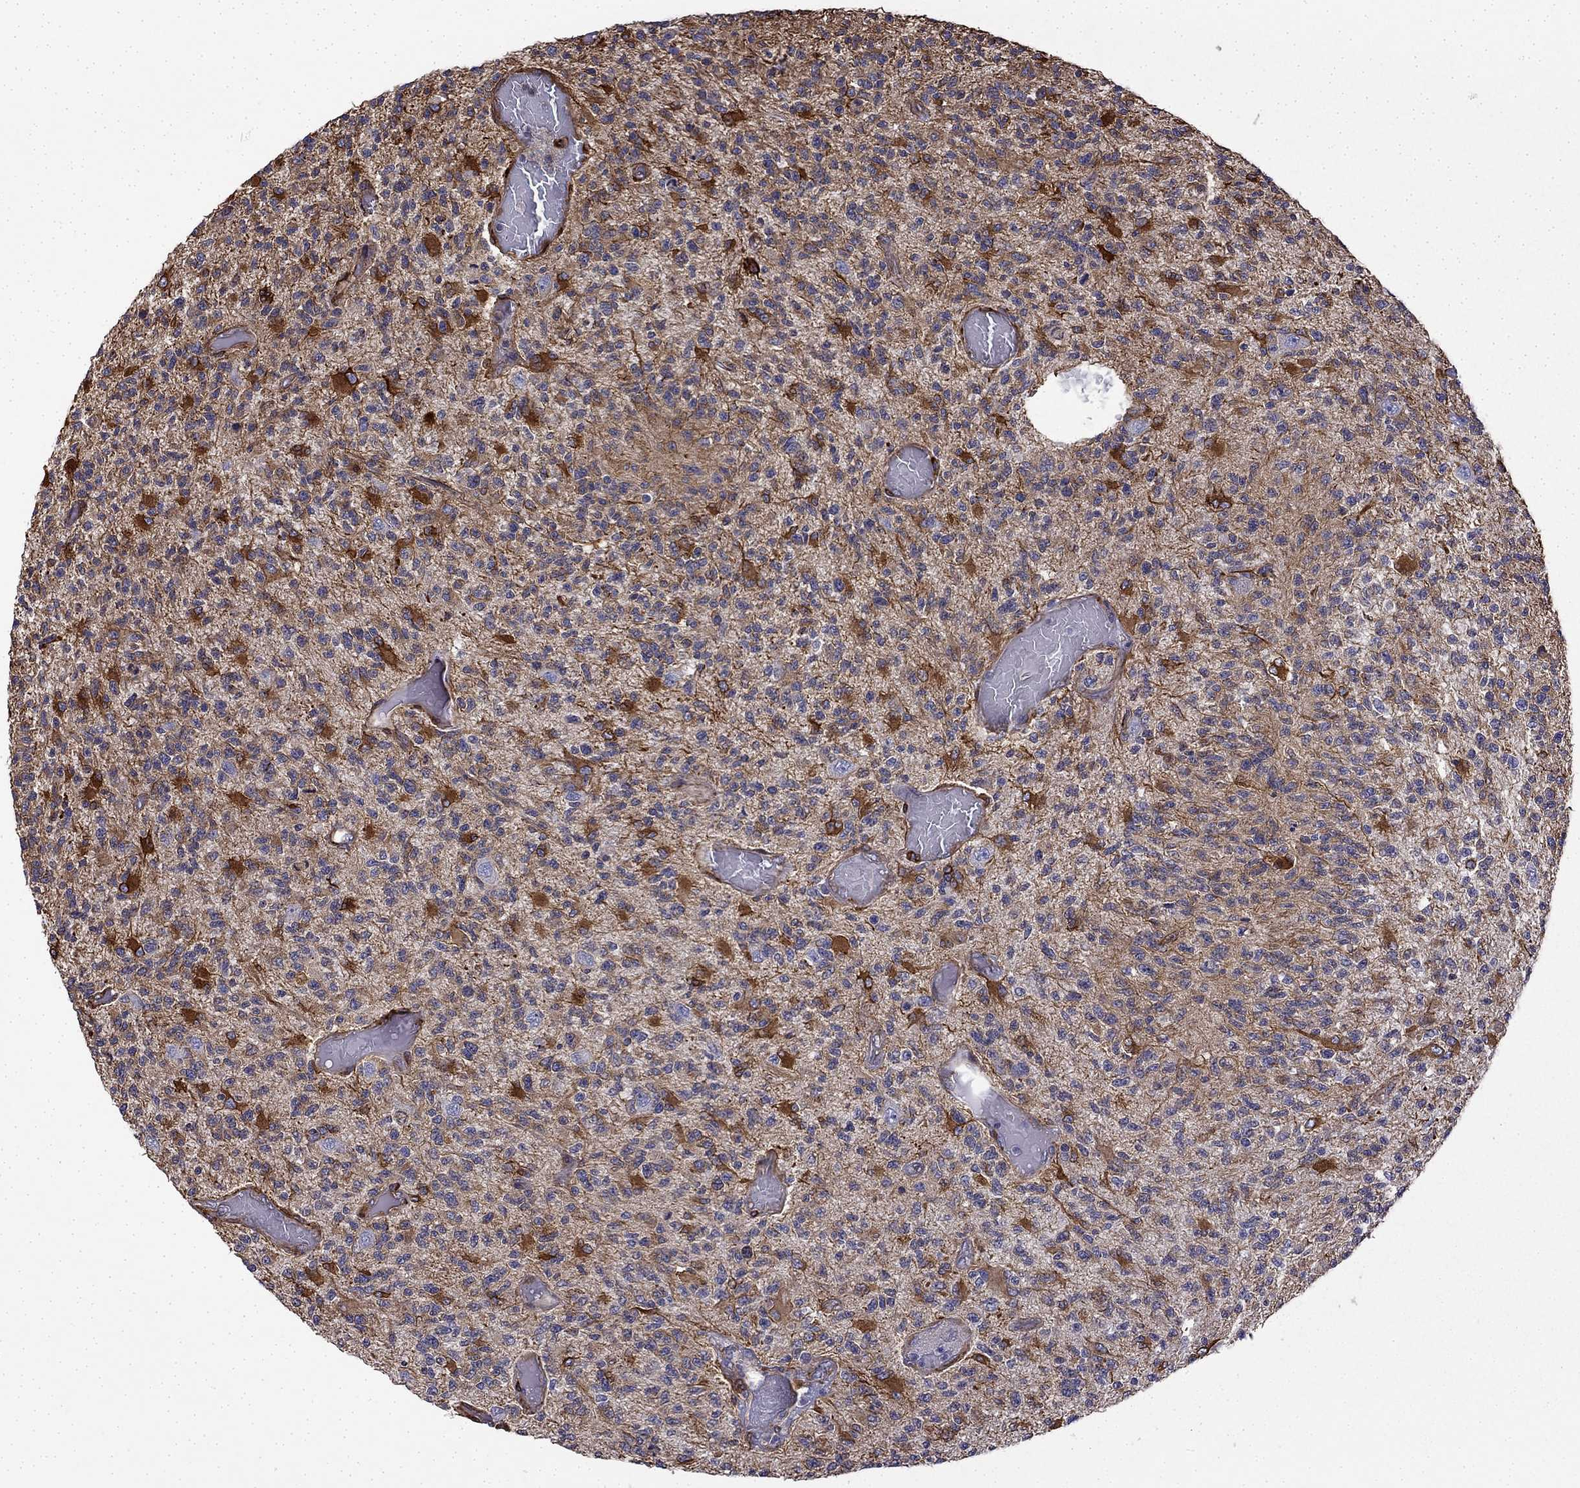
{"staining": {"intensity": "moderate", "quantity": "<25%", "location": "cytoplasmic/membranous"}, "tissue": "glioma", "cell_type": "Tumor cells", "image_type": "cancer", "snomed": [{"axis": "morphology", "description": "Glioma, malignant, High grade"}, {"axis": "topography", "description": "Brain"}], "caption": "Tumor cells demonstrate moderate cytoplasmic/membranous staining in about <25% of cells in high-grade glioma (malignant).", "gene": "MAP4", "patient": {"sex": "female", "age": 63}}